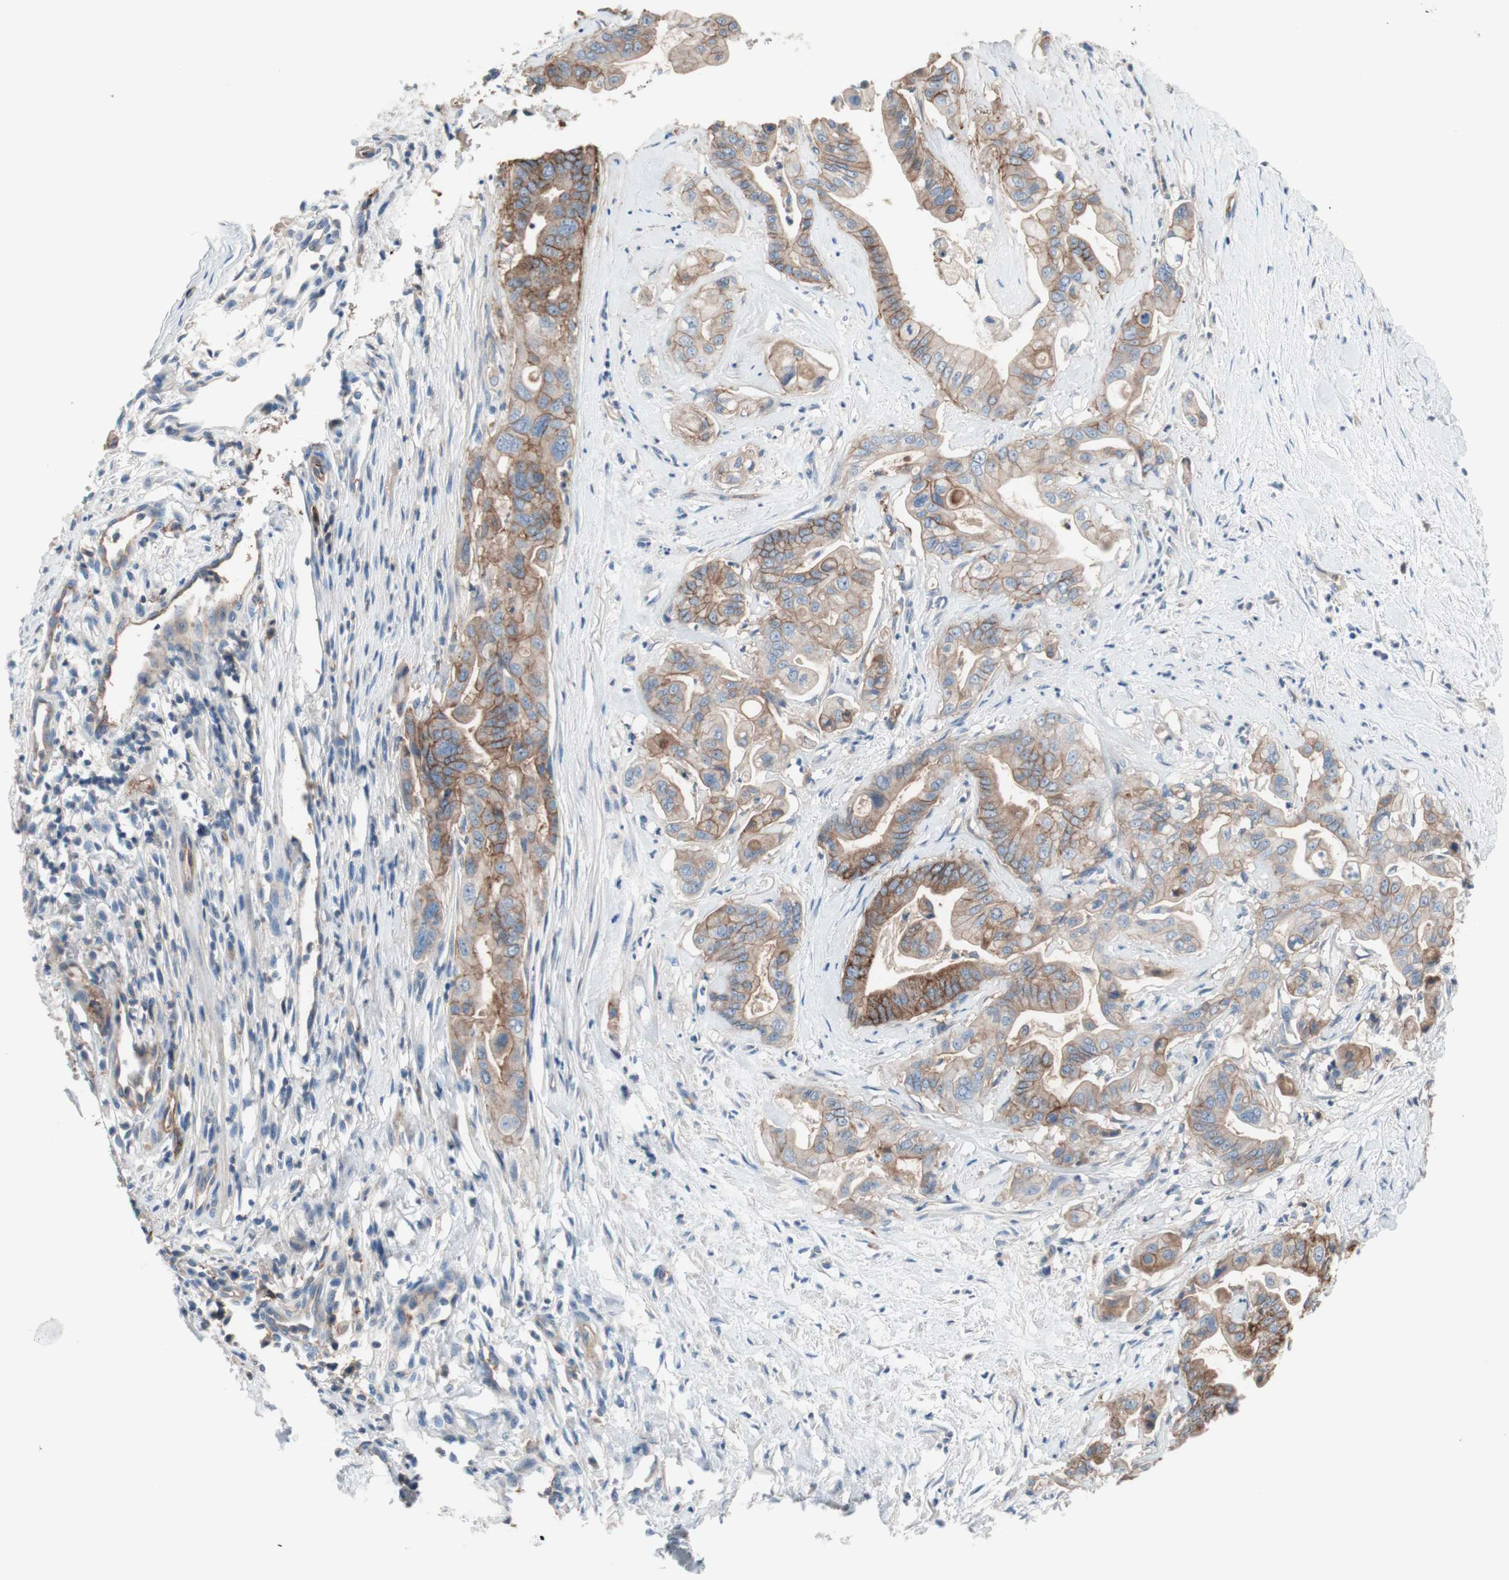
{"staining": {"intensity": "moderate", "quantity": ">75%", "location": "cytoplasmic/membranous"}, "tissue": "pancreatic cancer", "cell_type": "Tumor cells", "image_type": "cancer", "snomed": [{"axis": "morphology", "description": "Adenocarcinoma, NOS"}, {"axis": "topography", "description": "Pancreas"}], "caption": "The photomicrograph displays immunohistochemical staining of pancreatic cancer (adenocarcinoma). There is moderate cytoplasmic/membranous staining is present in about >75% of tumor cells.", "gene": "CD46", "patient": {"sex": "female", "age": 75}}